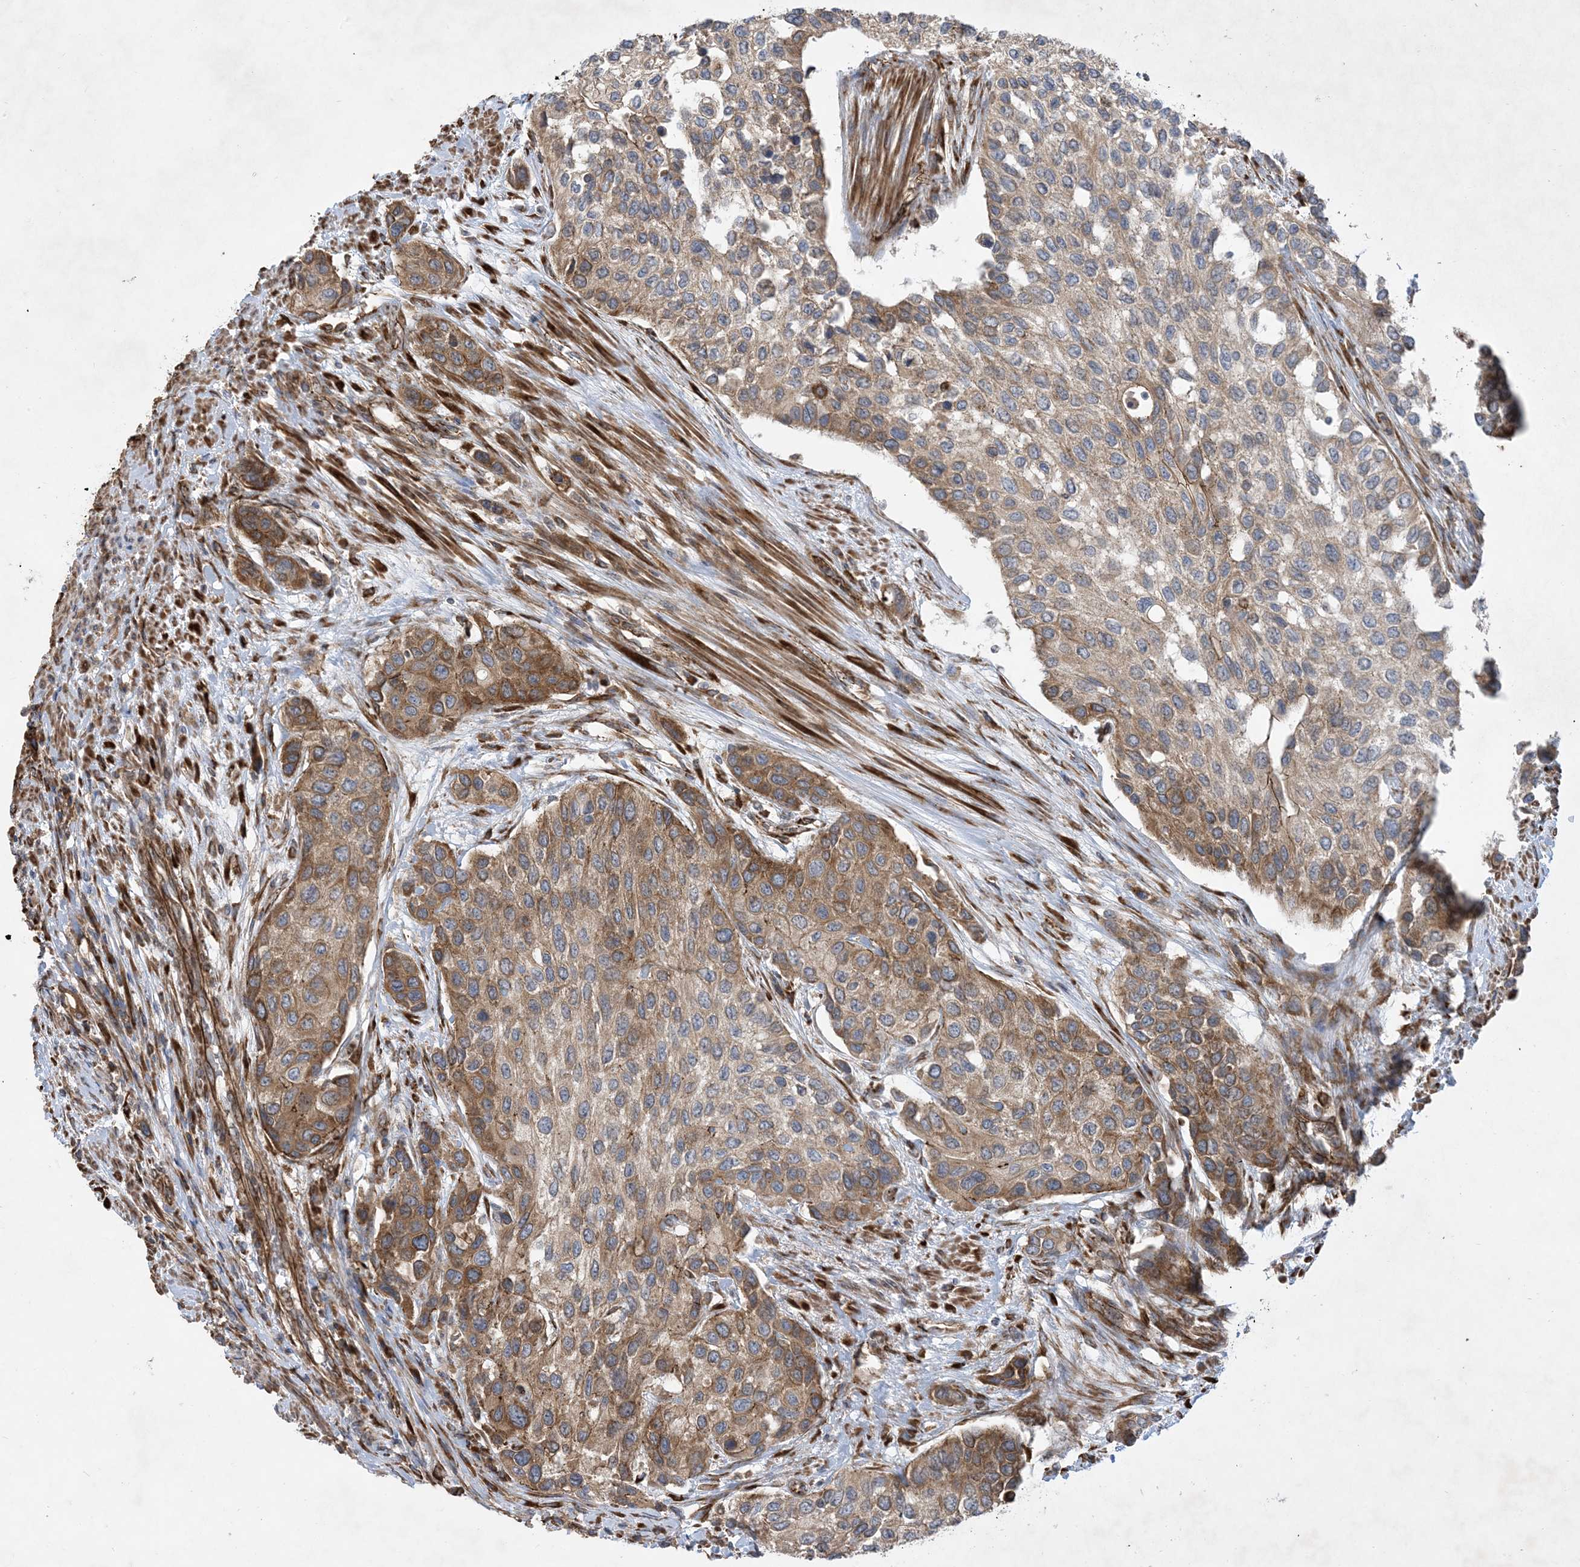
{"staining": {"intensity": "moderate", "quantity": "25%-75%", "location": "cytoplasmic/membranous"}, "tissue": "urothelial cancer", "cell_type": "Tumor cells", "image_type": "cancer", "snomed": [{"axis": "morphology", "description": "Normal tissue, NOS"}, {"axis": "morphology", "description": "Urothelial carcinoma, High grade"}, {"axis": "topography", "description": "Vascular tissue"}, {"axis": "topography", "description": "Urinary bladder"}], "caption": "This micrograph reveals immunohistochemistry (IHC) staining of human urothelial cancer, with medium moderate cytoplasmic/membranous positivity in about 25%-75% of tumor cells.", "gene": "OTOP1", "patient": {"sex": "female", "age": 56}}